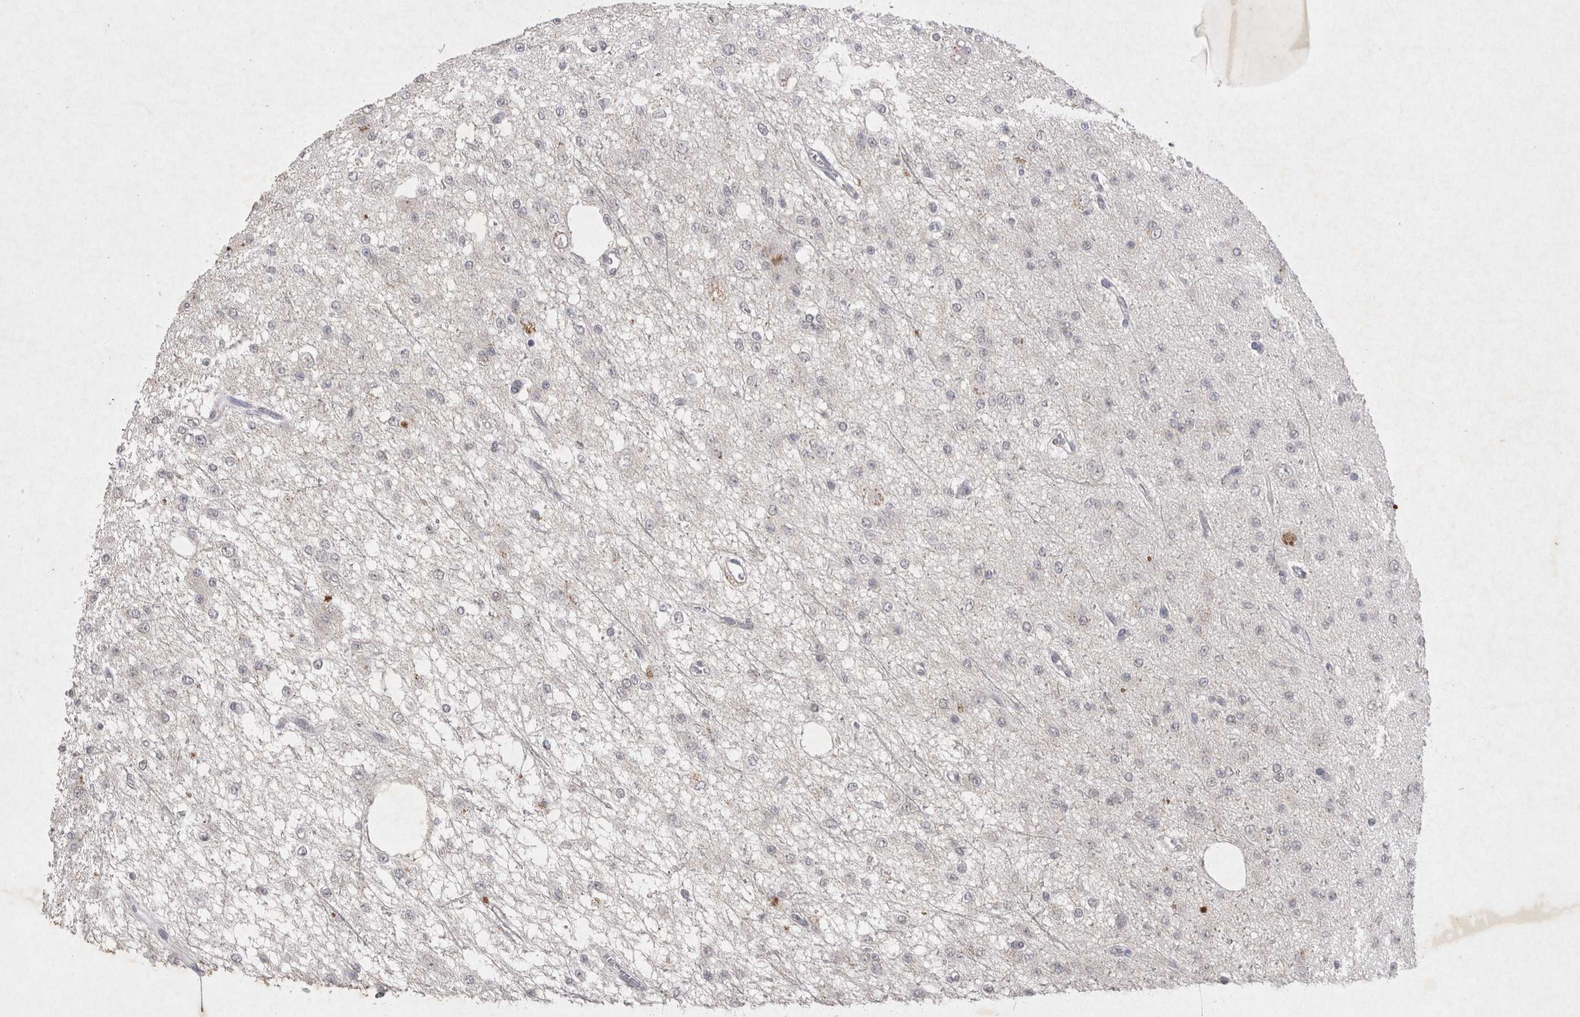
{"staining": {"intensity": "negative", "quantity": "none", "location": "none"}, "tissue": "glioma", "cell_type": "Tumor cells", "image_type": "cancer", "snomed": [{"axis": "morphology", "description": "Glioma, malignant, Low grade"}, {"axis": "topography", "description": "Brain"}], "caption": "The histopathology image displays no staining of tumor cells in glioma.", "gene": "LYVE1", "patient": {"sex": "male", "age": 38}}